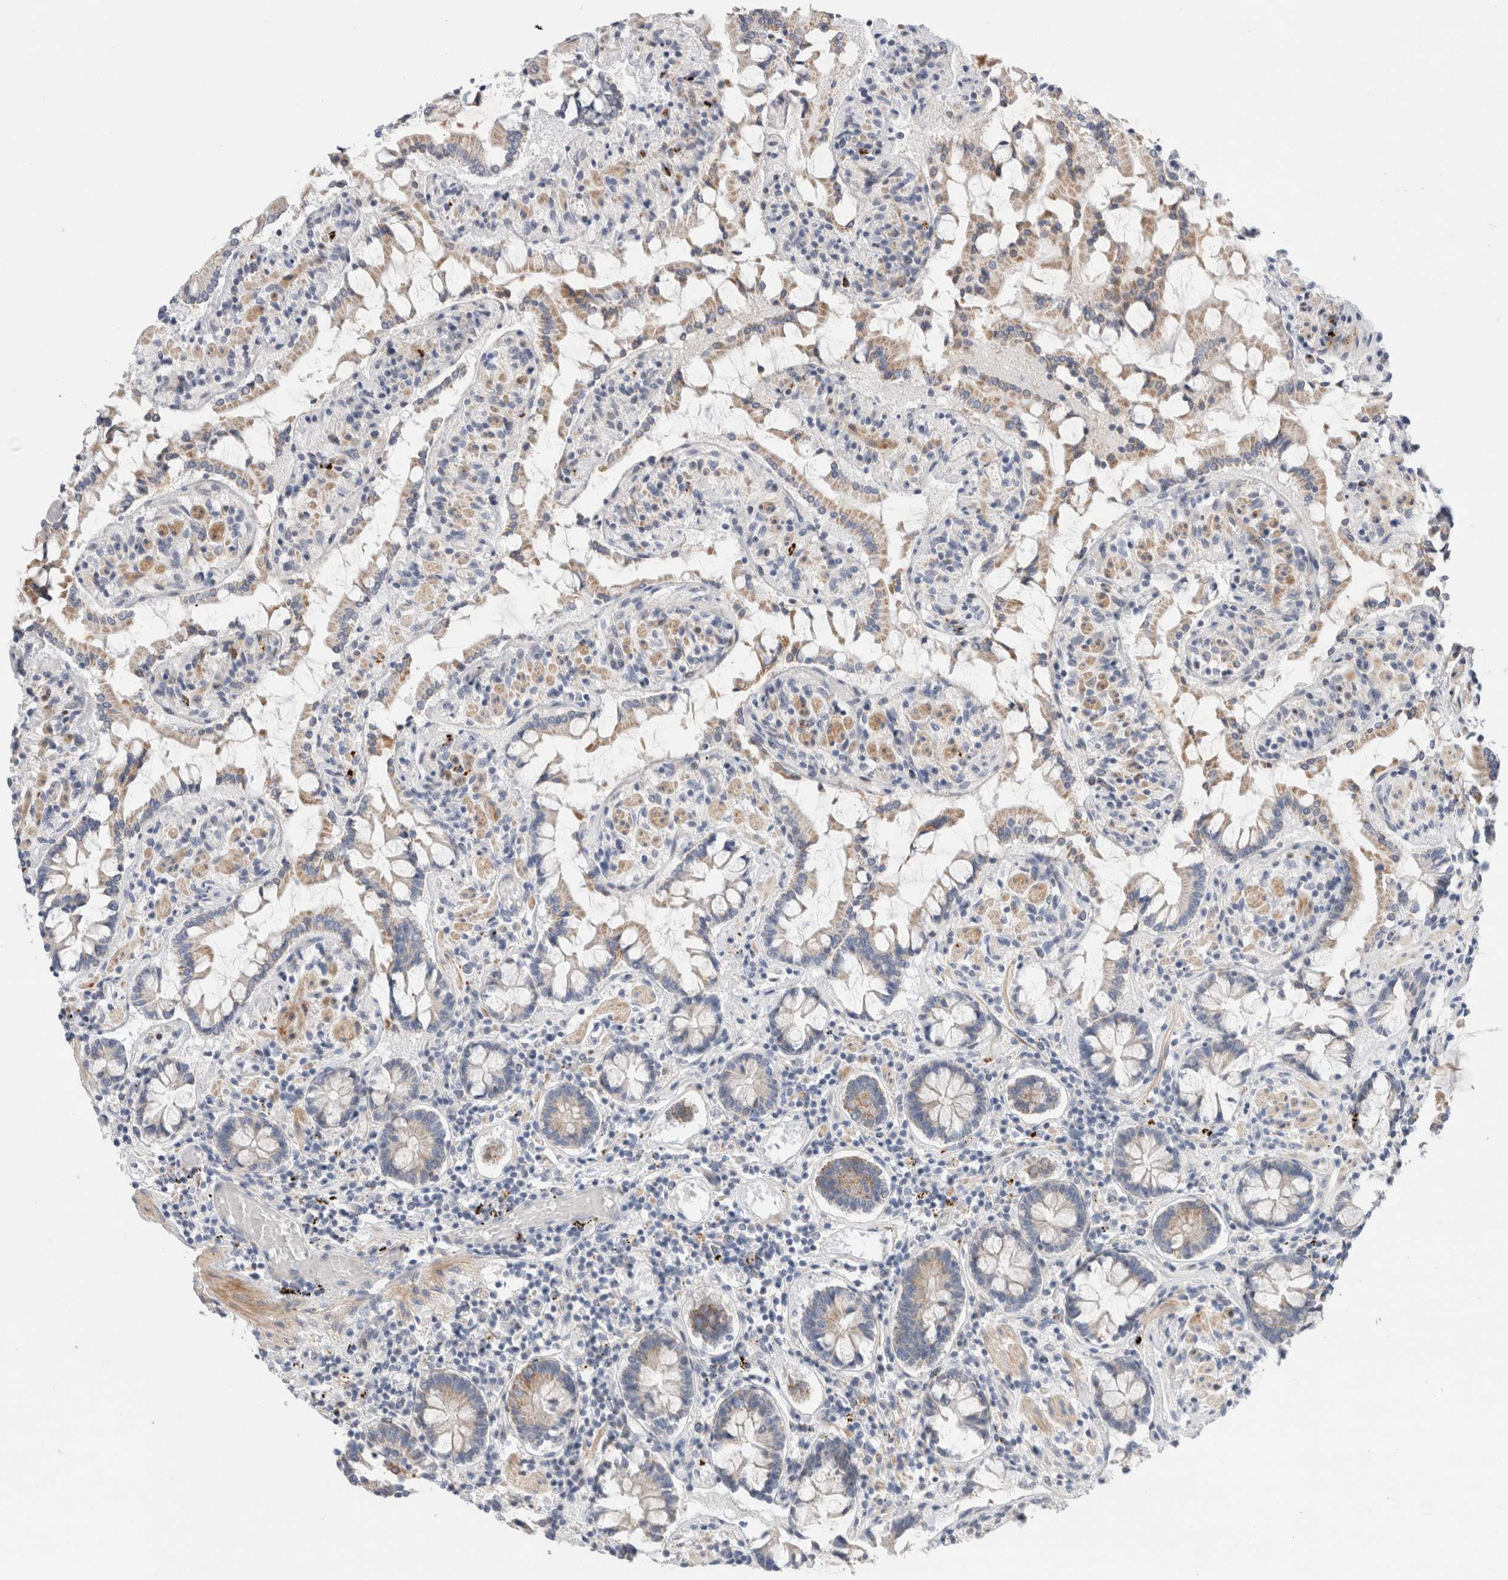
{"staining": {"intensity": "weak", "quantity": "25%-75%", "location": "cytoplasmic/membranous"}, "tissue": "small intestine", "cell_type": "Glandular cells", "image_type": "normal", "snomed": [{"axis": "morphology", "description": "Normal tissue, NOS"}, {"axis": "topography", "description": "Small intestine"}], "caption": "An image of small intestine stained for a protein shows weak cytoplasmic/membranous brown staining in glandular cells.", "gene": "ECHDC2", "patient": {"sex": "male", "age": 41}}